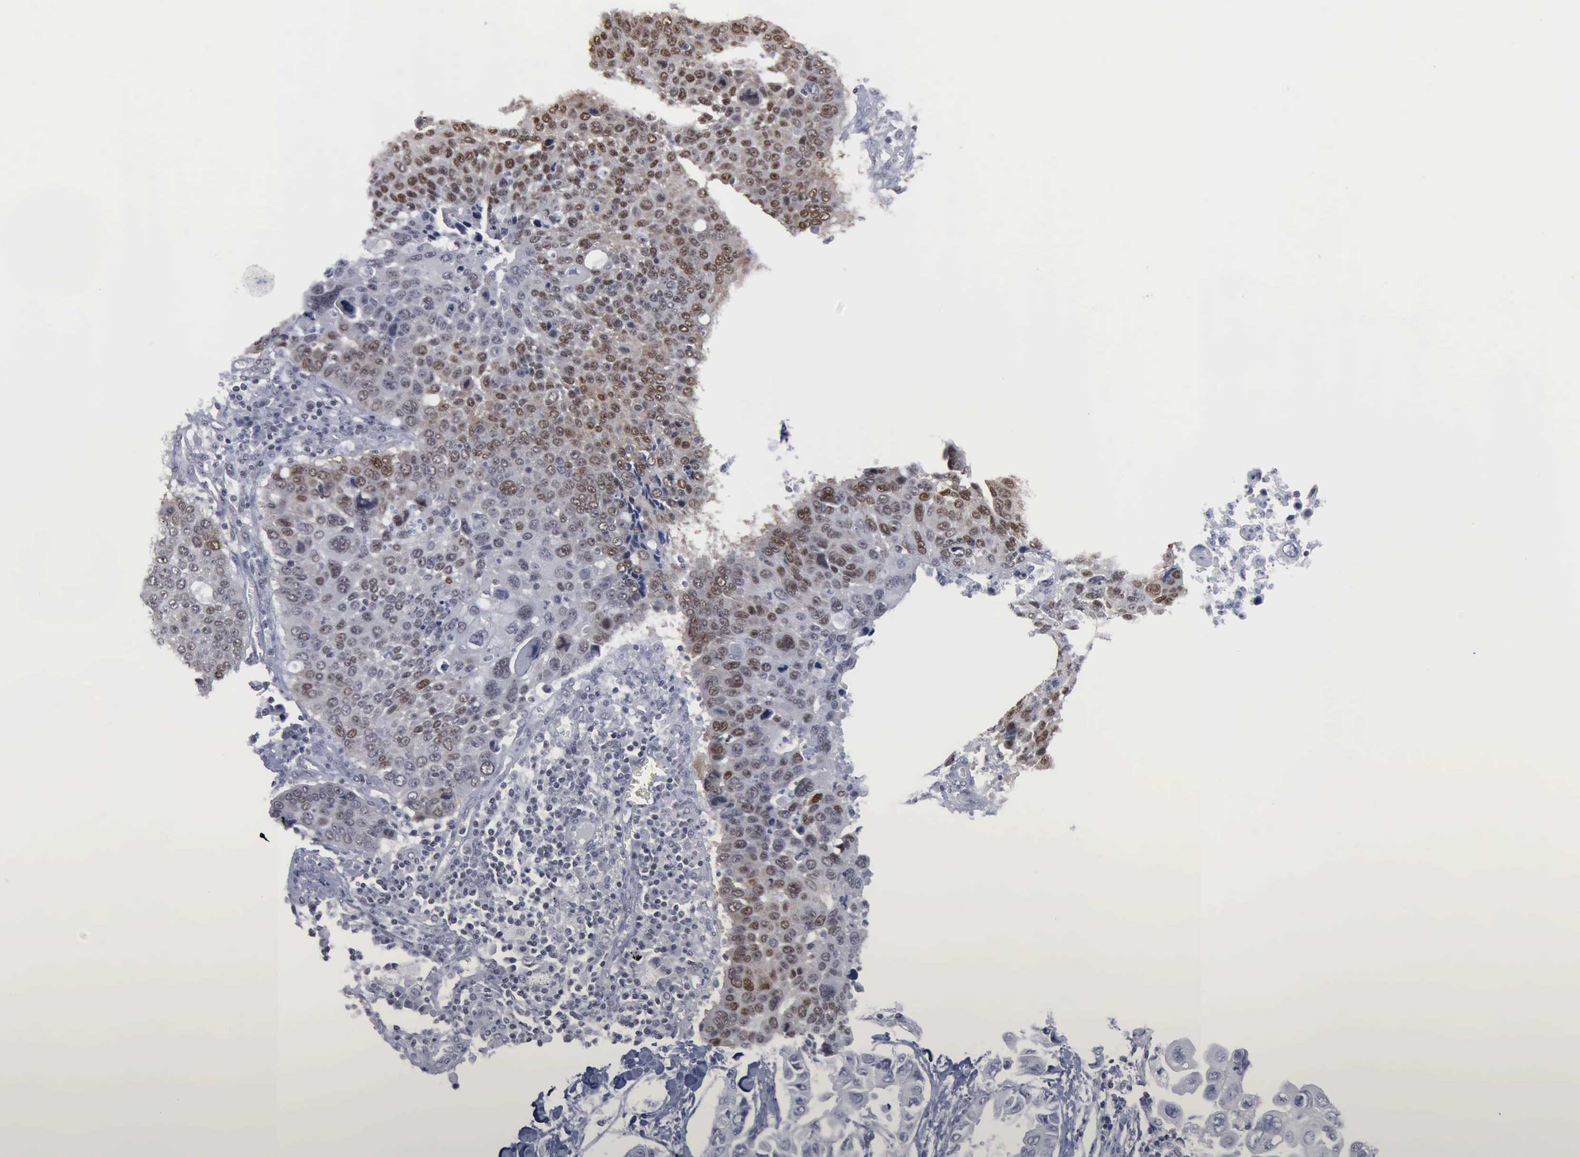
{"staining": {"intensity": "moderate", "quantity": "25%-75%", "location": "nuclear"}, "tissue": "lung cancer", "cell_type": "Tumor cells", "image_type": "cancer", "snomed": [{"axis": "morphology", "description": "Adenocarcinoma, NOS"}, {"axis": "topography", "description": "Lung"}], "caption": "Immunohistochemistry of lung adenocarcinoma exhibits medium levels of moderate nuclear staining in about 25%-75% of tumor cells. Using DAB (3,3'-diaminobenzidine) (brown) and hematoxylin (blue) stains, captured at high magnification using brightfield microscopy.", "gene": "XPA", "patient": {"sex": "male", "age": 64}}